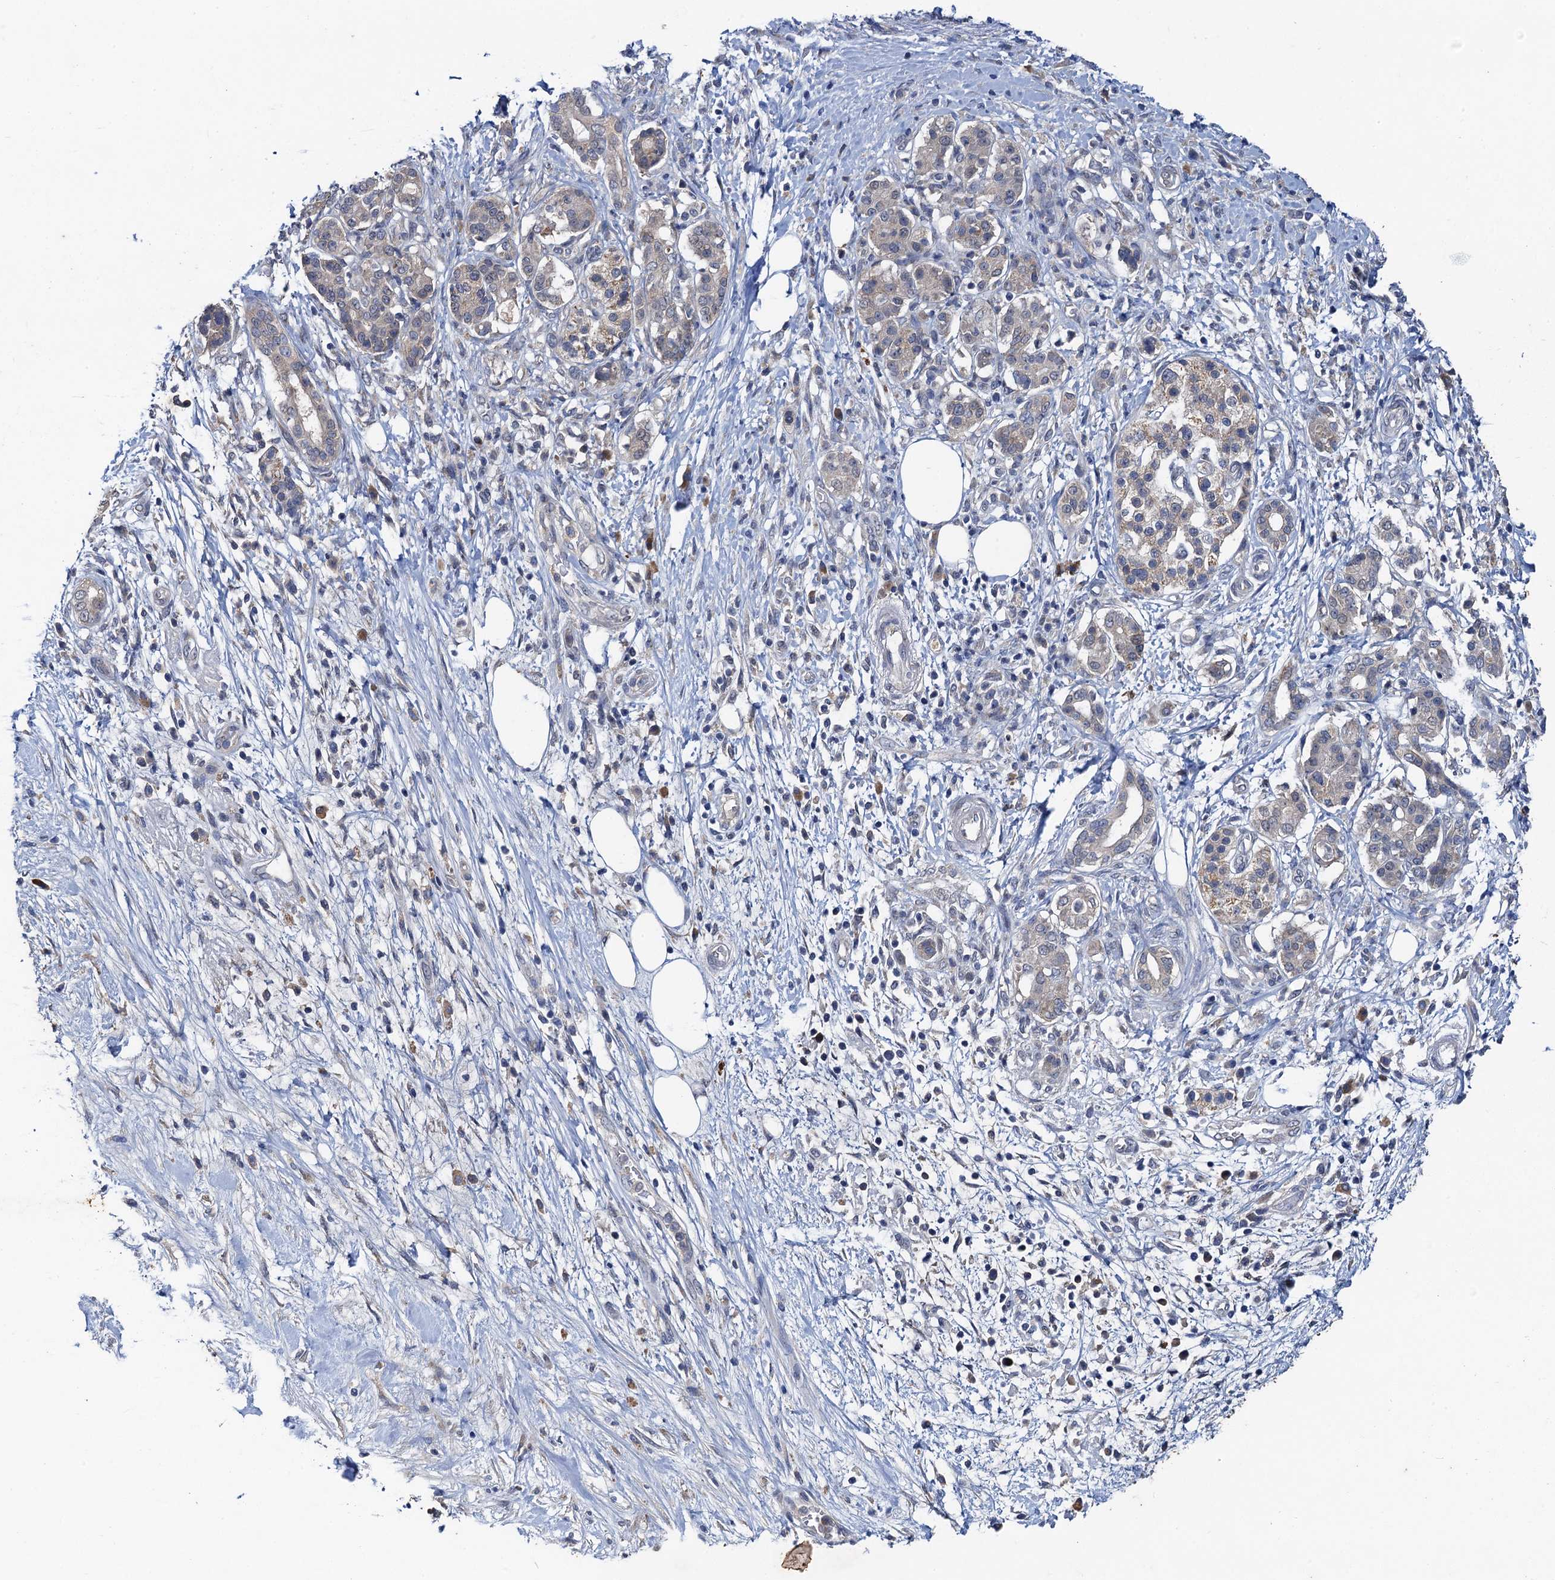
{"staining": {"intensity": "negative", "quantity": "none", "location": "none"}, "tissue": "pancreatic cancer", "cell_type": "Tumor cells", "image_type": "cancer", "snomed": [{"axis": "morphology", "description": "Adenocarcinoma, NOS"}, {"axis": "topography", "description": "Pancreas"}], "caption": "Image shows no significant protein positivity in tumor cells of adenocarcinoma (pancreatic).", "gene": "TMEM39B", "patient": {"sex": "female", "age": 73}}